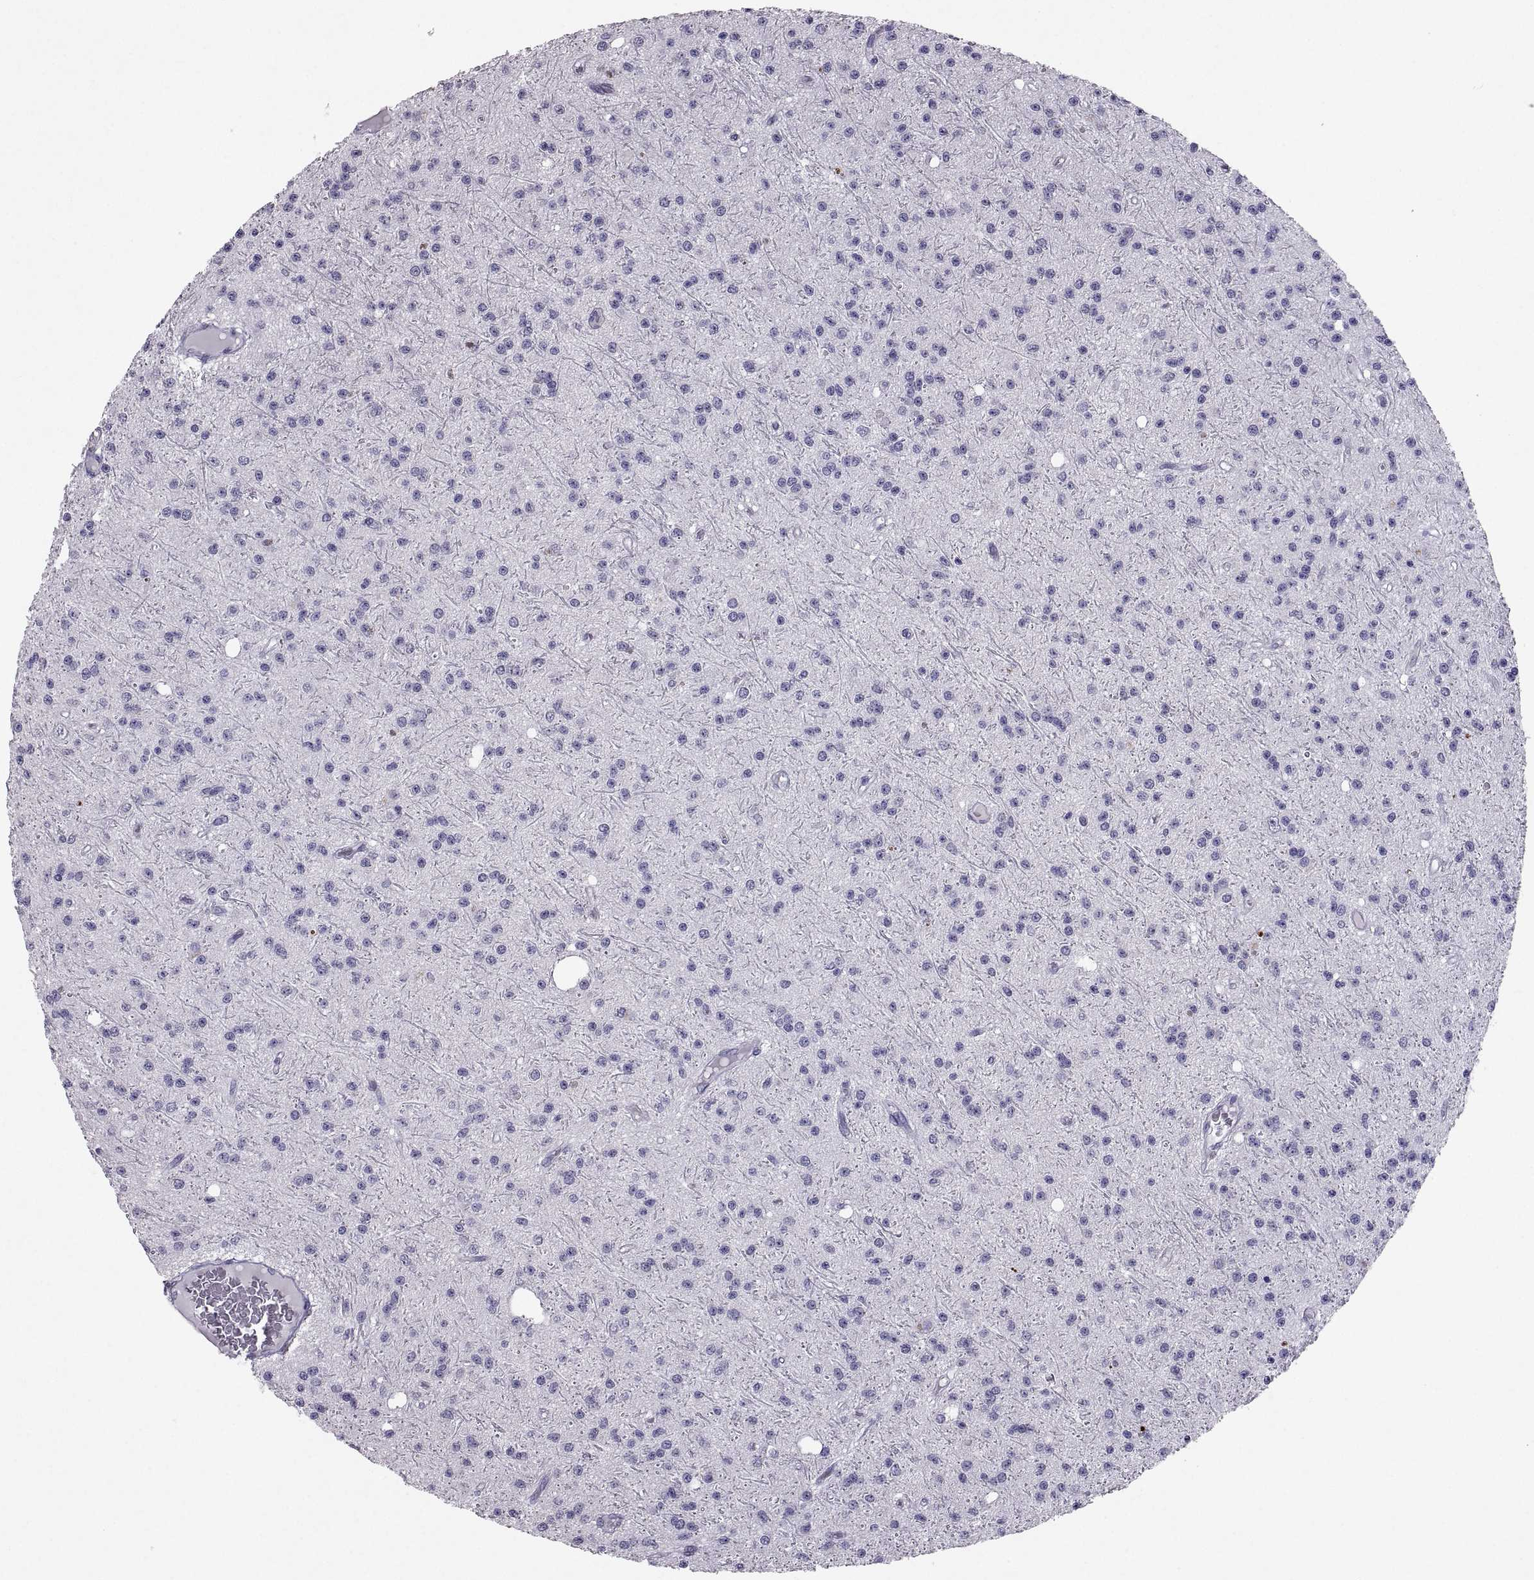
{"staining": {"intensity": "negative", "quantity": "none", "location": "none"}, "tissue": "glioma", "cell_type": "Tumor cells", "image_type": "cancer", "snomed": [{"axis": "morphology", "description": "Glioma, malignant, Low grade"}, {"axis": "topography", "description": "Brain"}], "caption": "The immunohistochemistry (IHC) photomicrograph has no significant positivity in tumor cells of malignant glioma (low-grade) tissue.", "gene": "SOX21", "patient": {"sex": "male", "age": 27}}